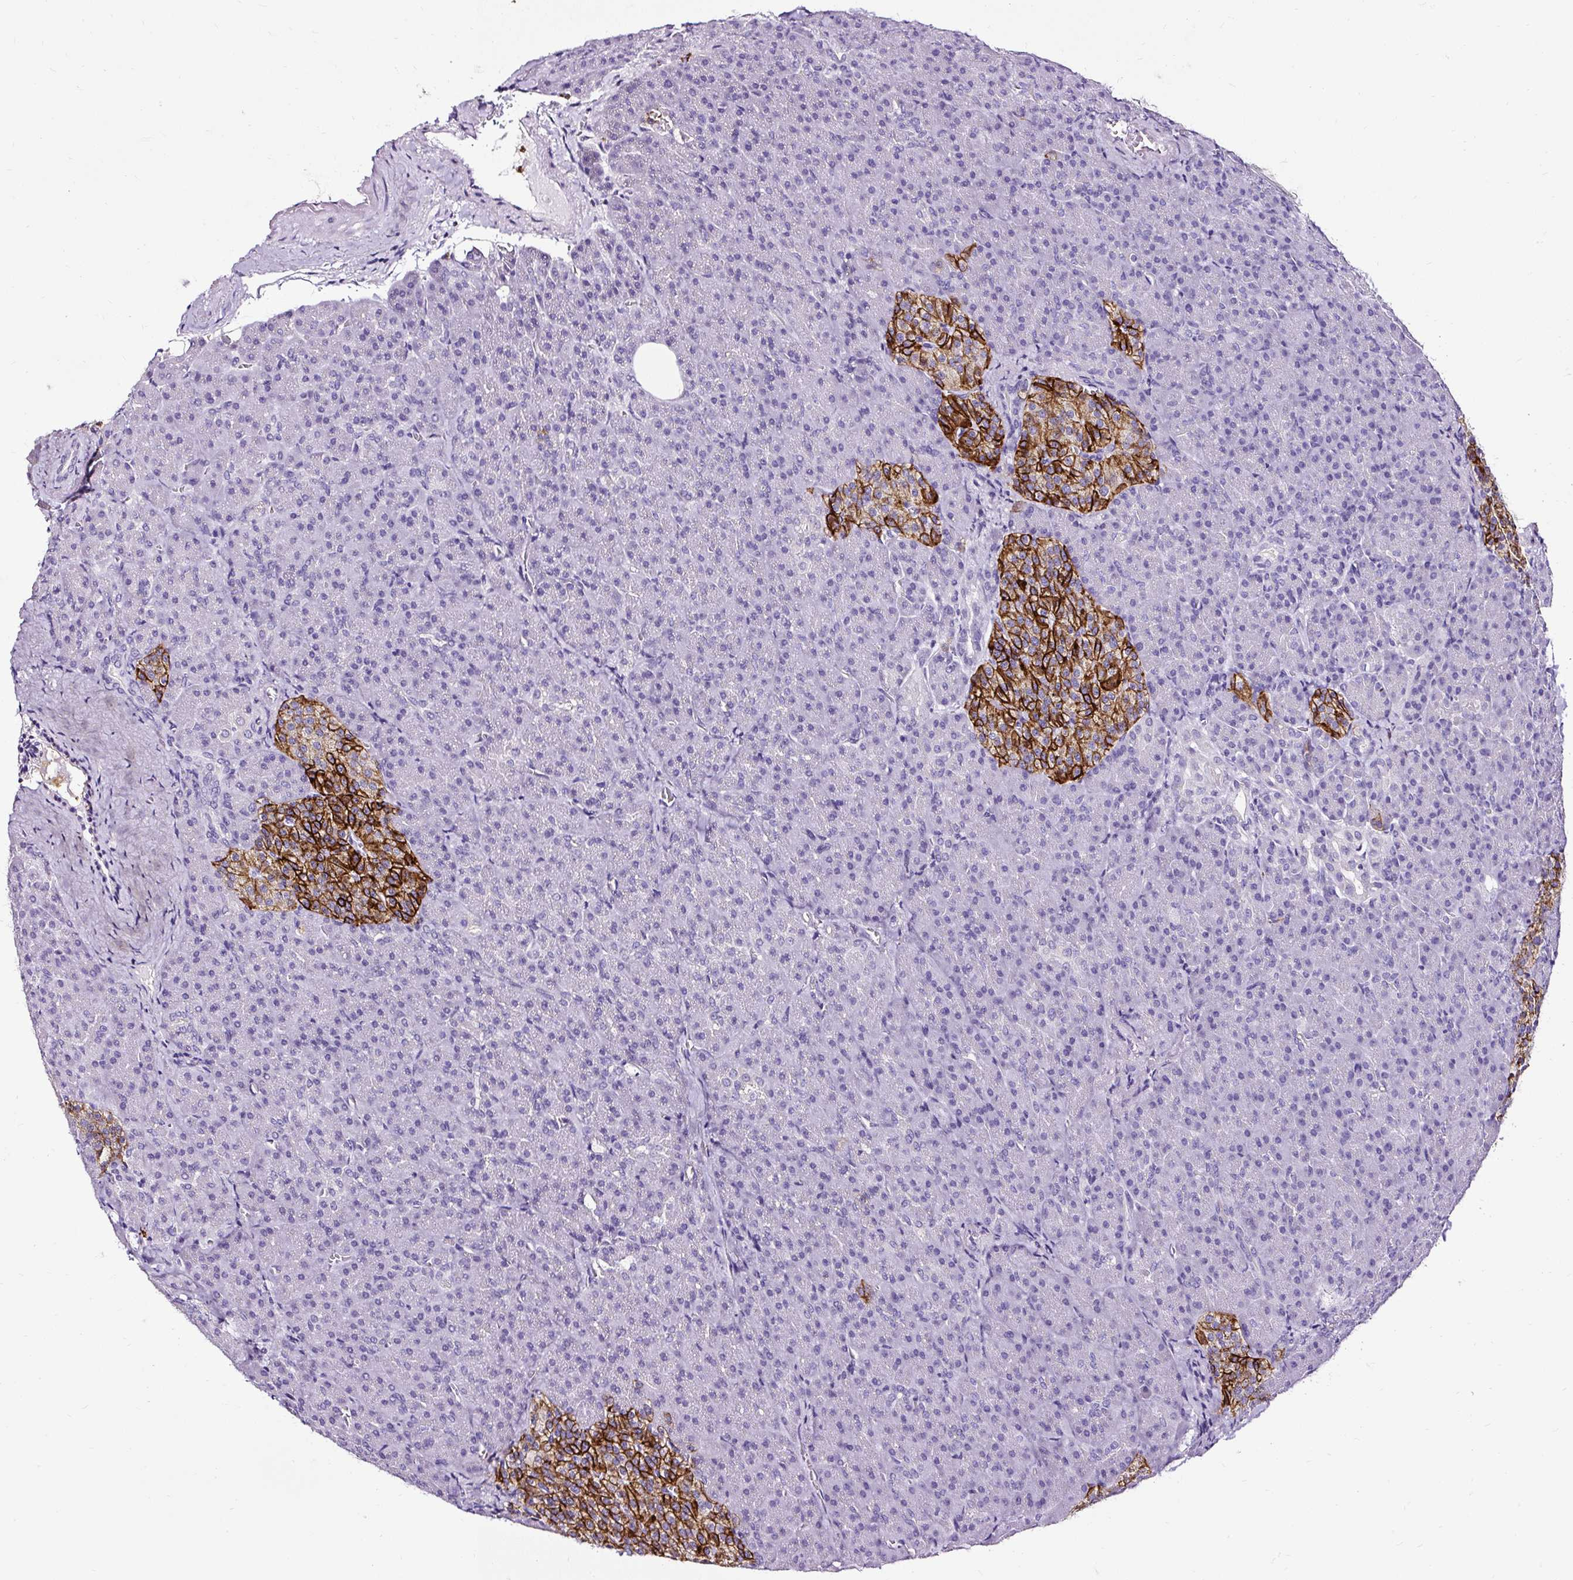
{"staining": {"intensity": "negative", "quantity": "none", "location": "none"}, "tissue": "pancreas", "cell_type": "Exocrine glandular cells", "image_type": "normal", "snomed": [{"axis": "morphology", "description": "Normal tissue, NOS"}, {"axis": "topography", "description": "Pancreas"}], "caption": "Image shows no protein staining in exocrine glandular cells of unremarkable pancreas.", "gene": "SLC7A8", "patient": {"sex": "female", "age": 74}}